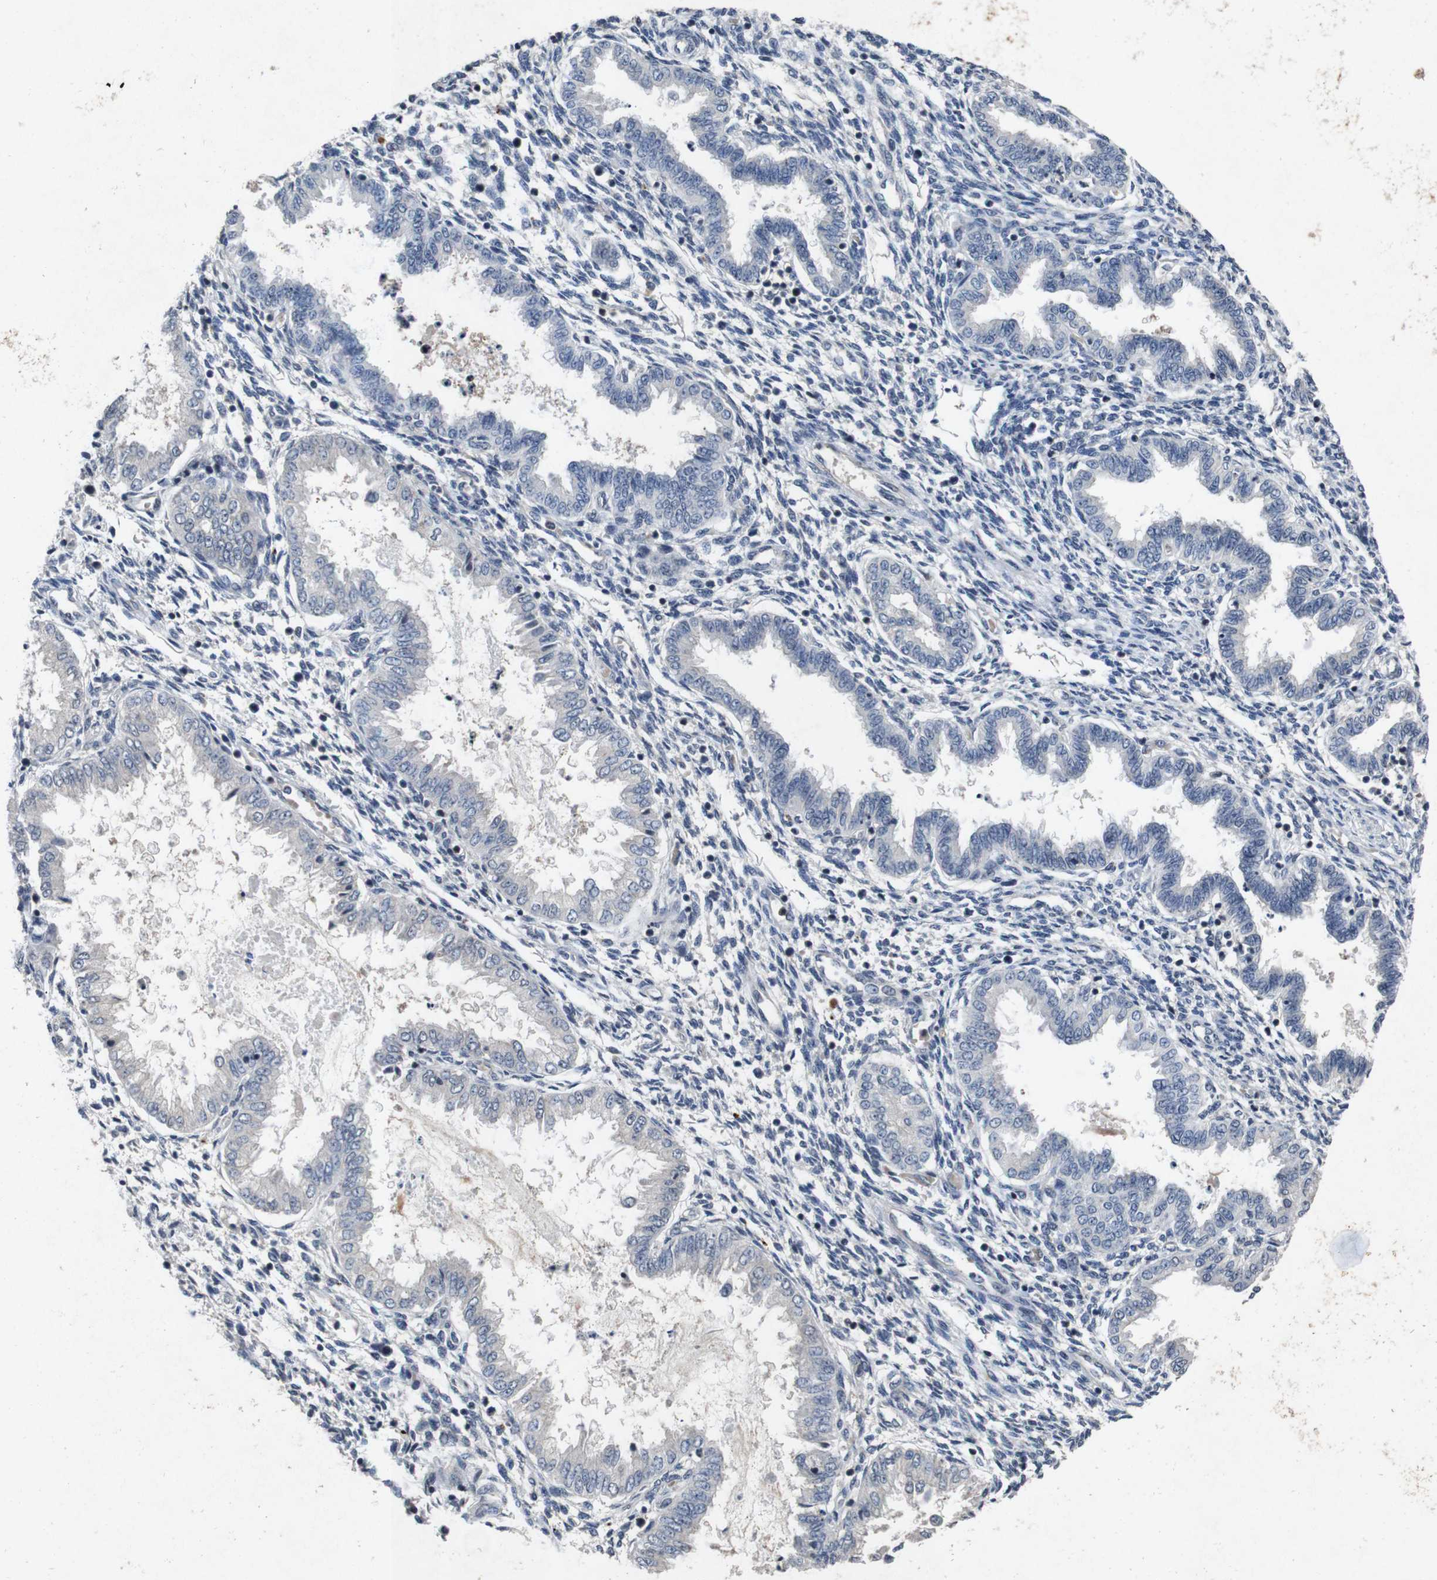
{"staining": {"intensity": "negative", "quantity": "none", "location": "none"}, "tissue": "endometrium", "cell_type": "Cells in endometrial stroma", "image_type": "normal", "snomed": [{"axis": "morphology", "description": "Normal tissue, NOS"}, {"axis": "topography", "description": "Endometrium"}], "caption": "The image exhibits no significant staining in cells in endometrial stroma of endometrium.", "gene": "AKT3", "patient": {"sex": "female", "age": 33}}